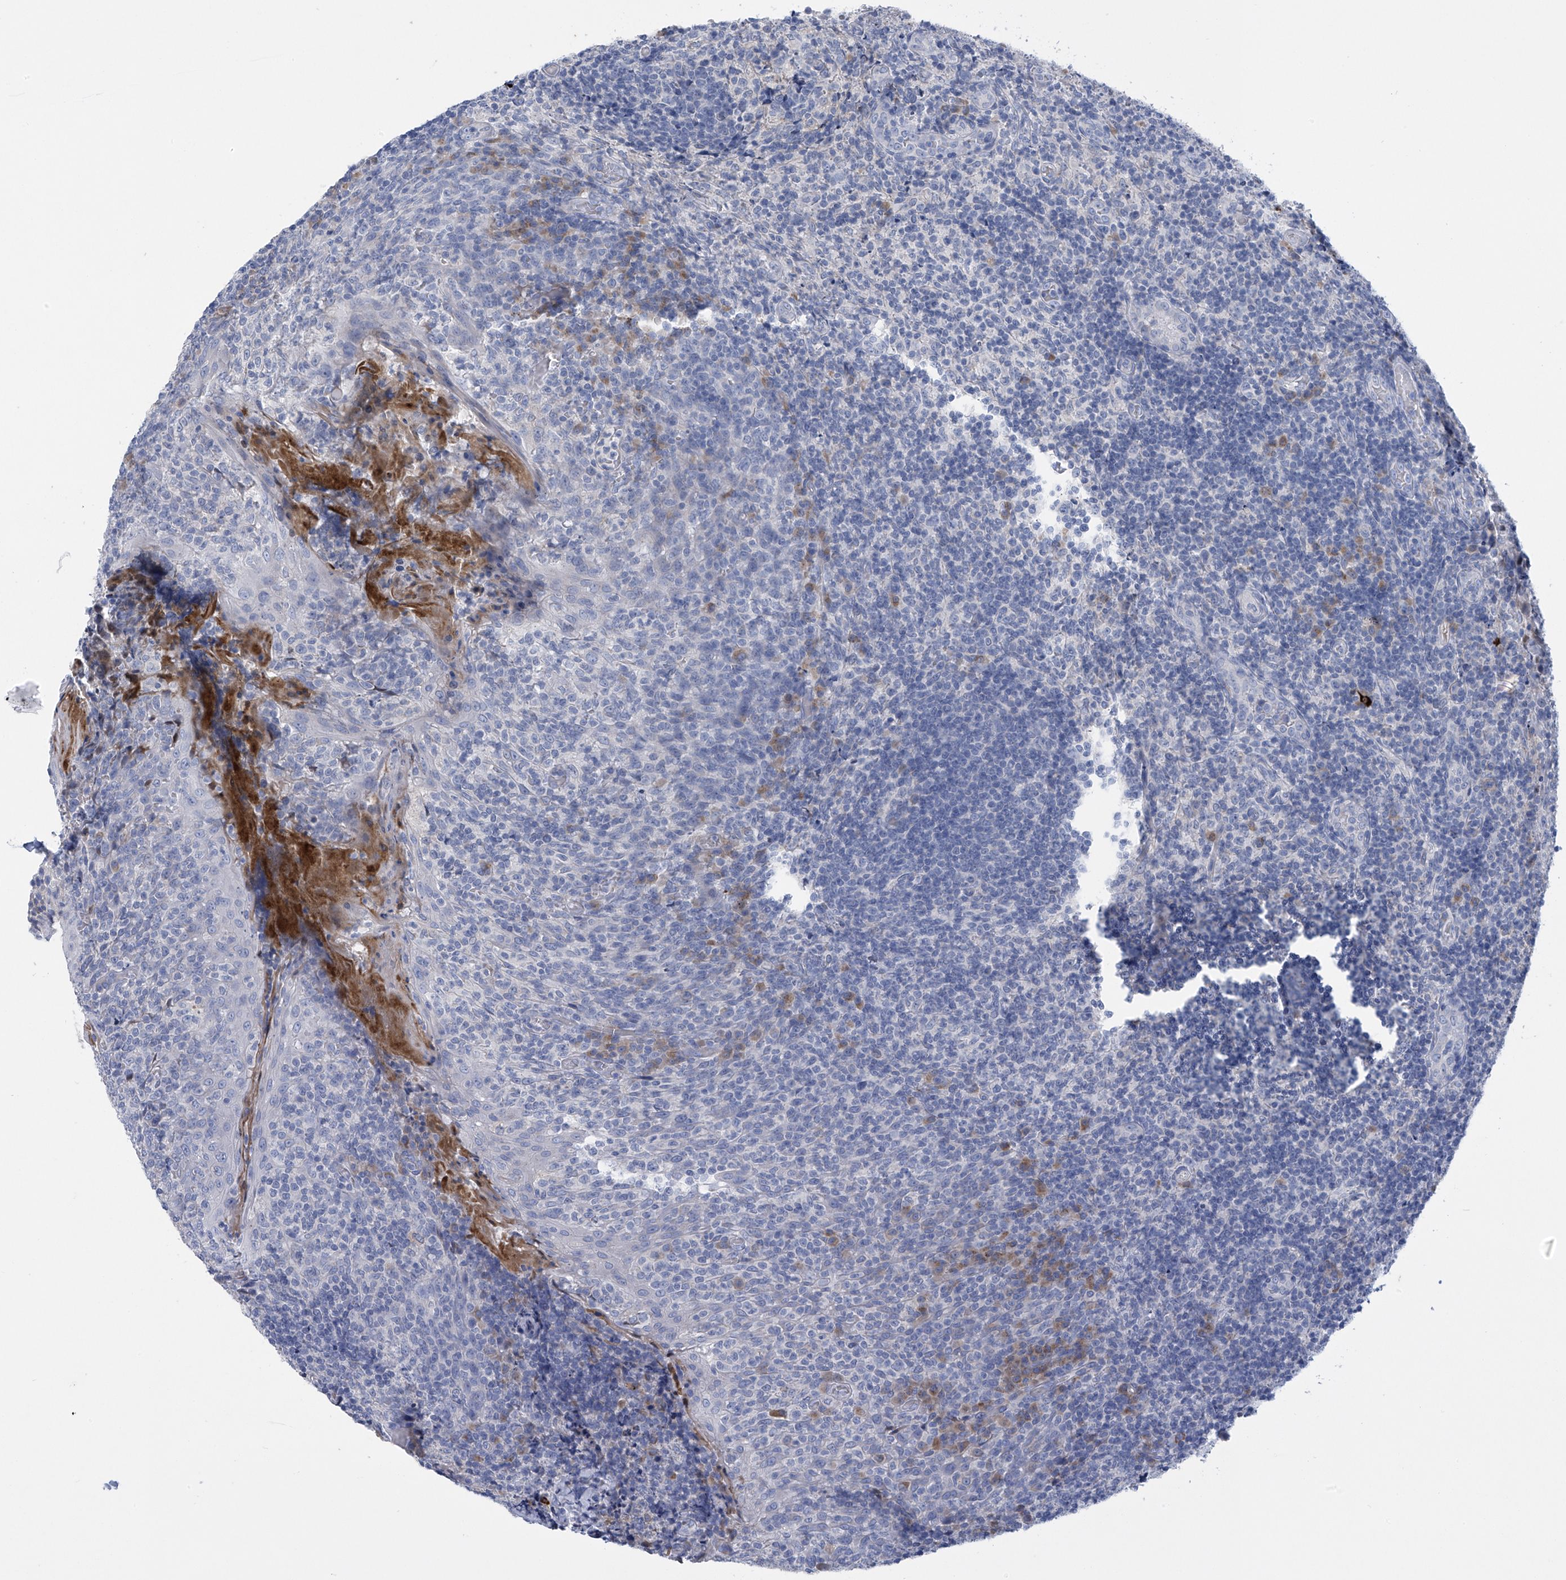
{"staining": {"intensity": "negative", "quantity": "none", "location": "none"}, "tissue": "tonsil", "cell_type": "Germinal center cells", "image_type": "normal", "snomed": [{"axis": "morphology", "description": "Normal tissue, NOS"}, {"axis": "topography", "description": "Tonsil"}], "caption": "Photomicrograph shows no significant protein expression in germinal center cells of benign tonsil.", "gene": "SLCO4A1", "patient": {"sex": "female", "age": 19}}